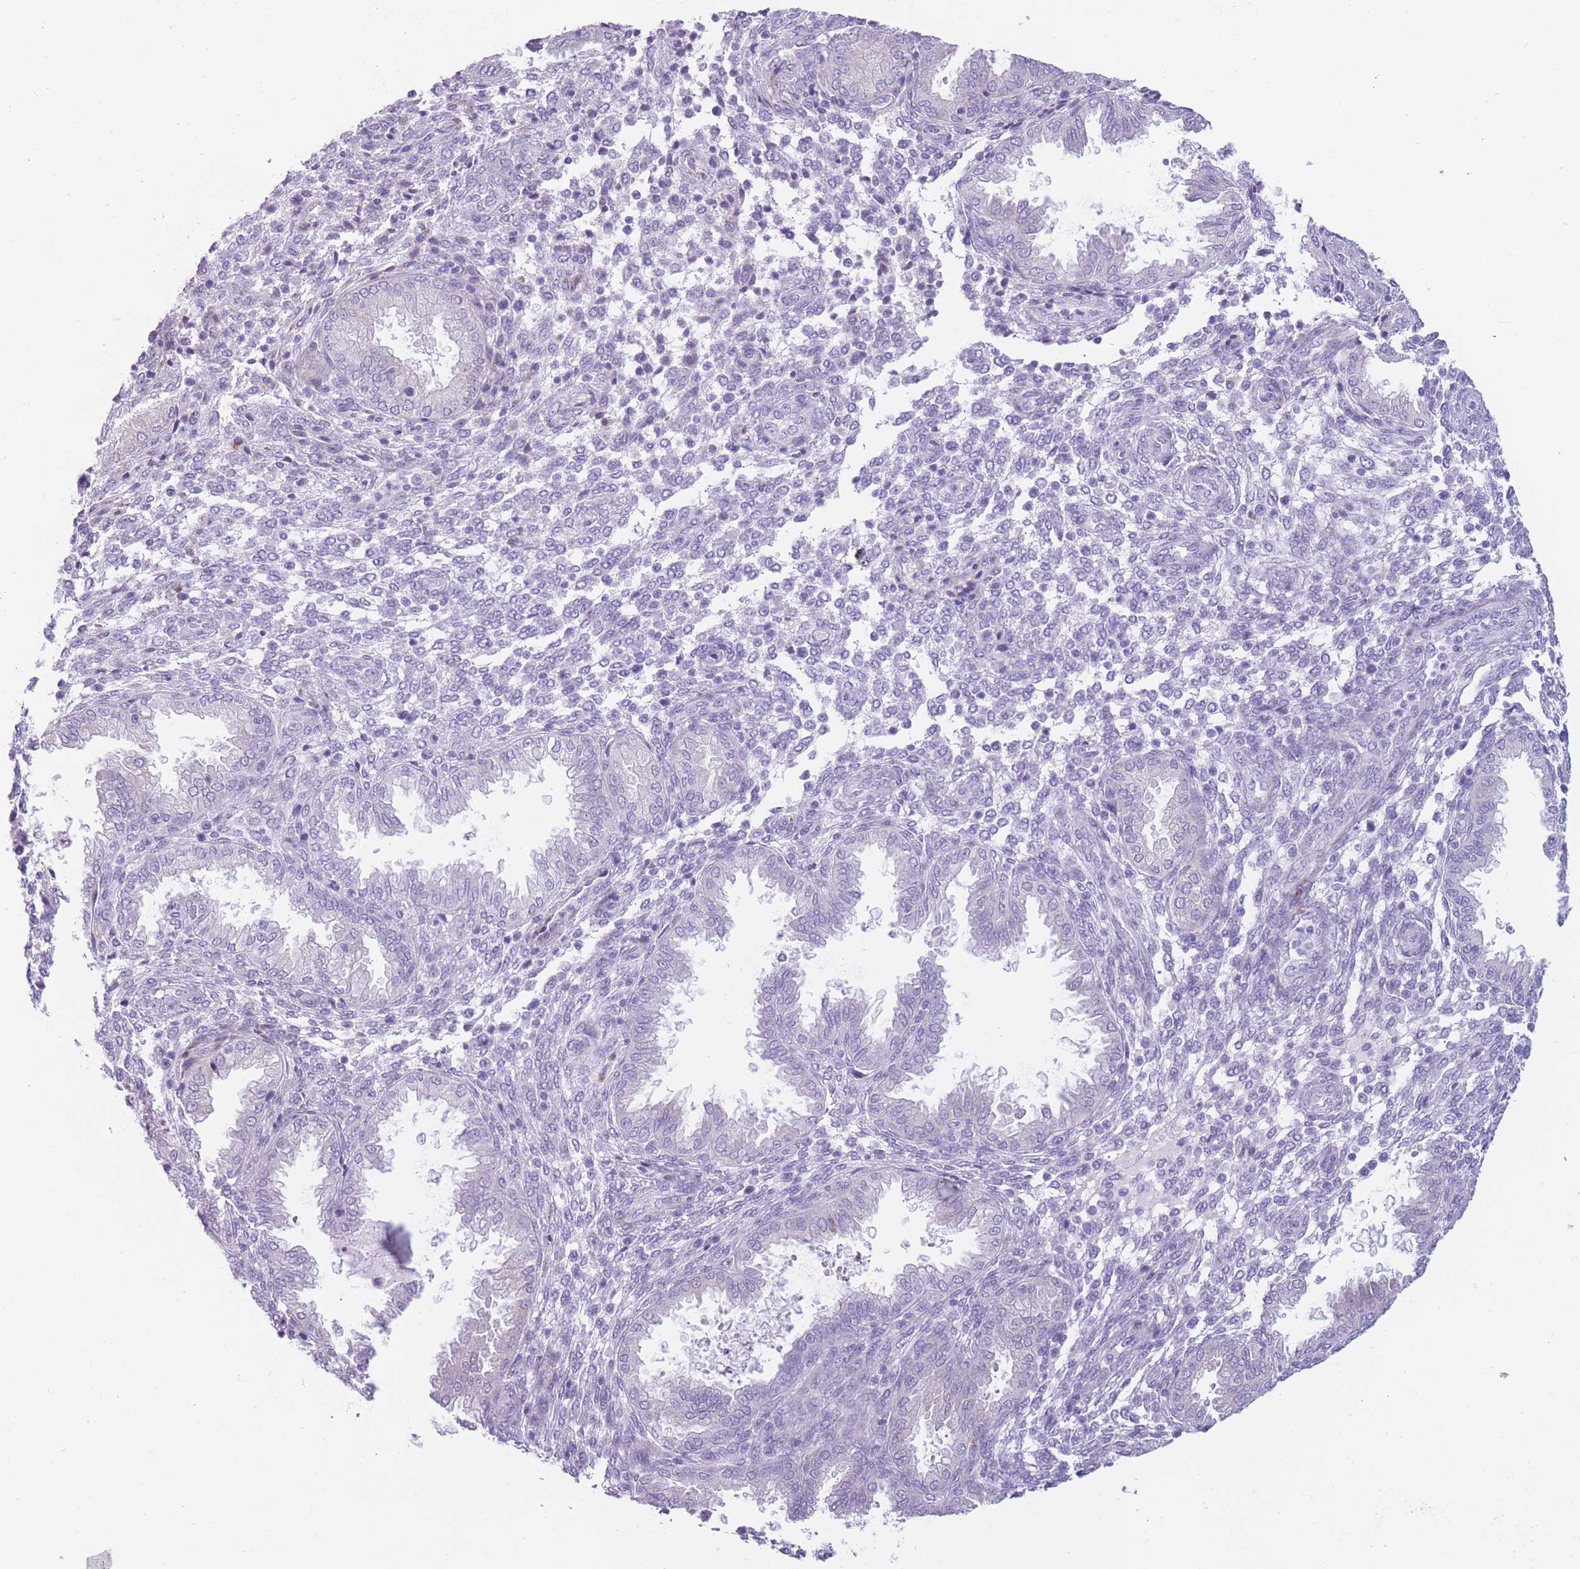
{"staining": {"intensity": "negative", "quantity": "none", "location": "none"}, "tissue": "endometrium", "cell_type": "Cells in endometrial stroma", "image_type": "normal", "snomed": [{"axis": "morphology", "description": "Normal tissue, NOS"}, {"axis": "topography", "description": "Endometrium"}], "caption": "Endometrium stained for a protein using IHC exhibits no expression cells in endometrial stroma.", "gene": "COL27A1", "patient": {"sex": "female", "age": 33}}